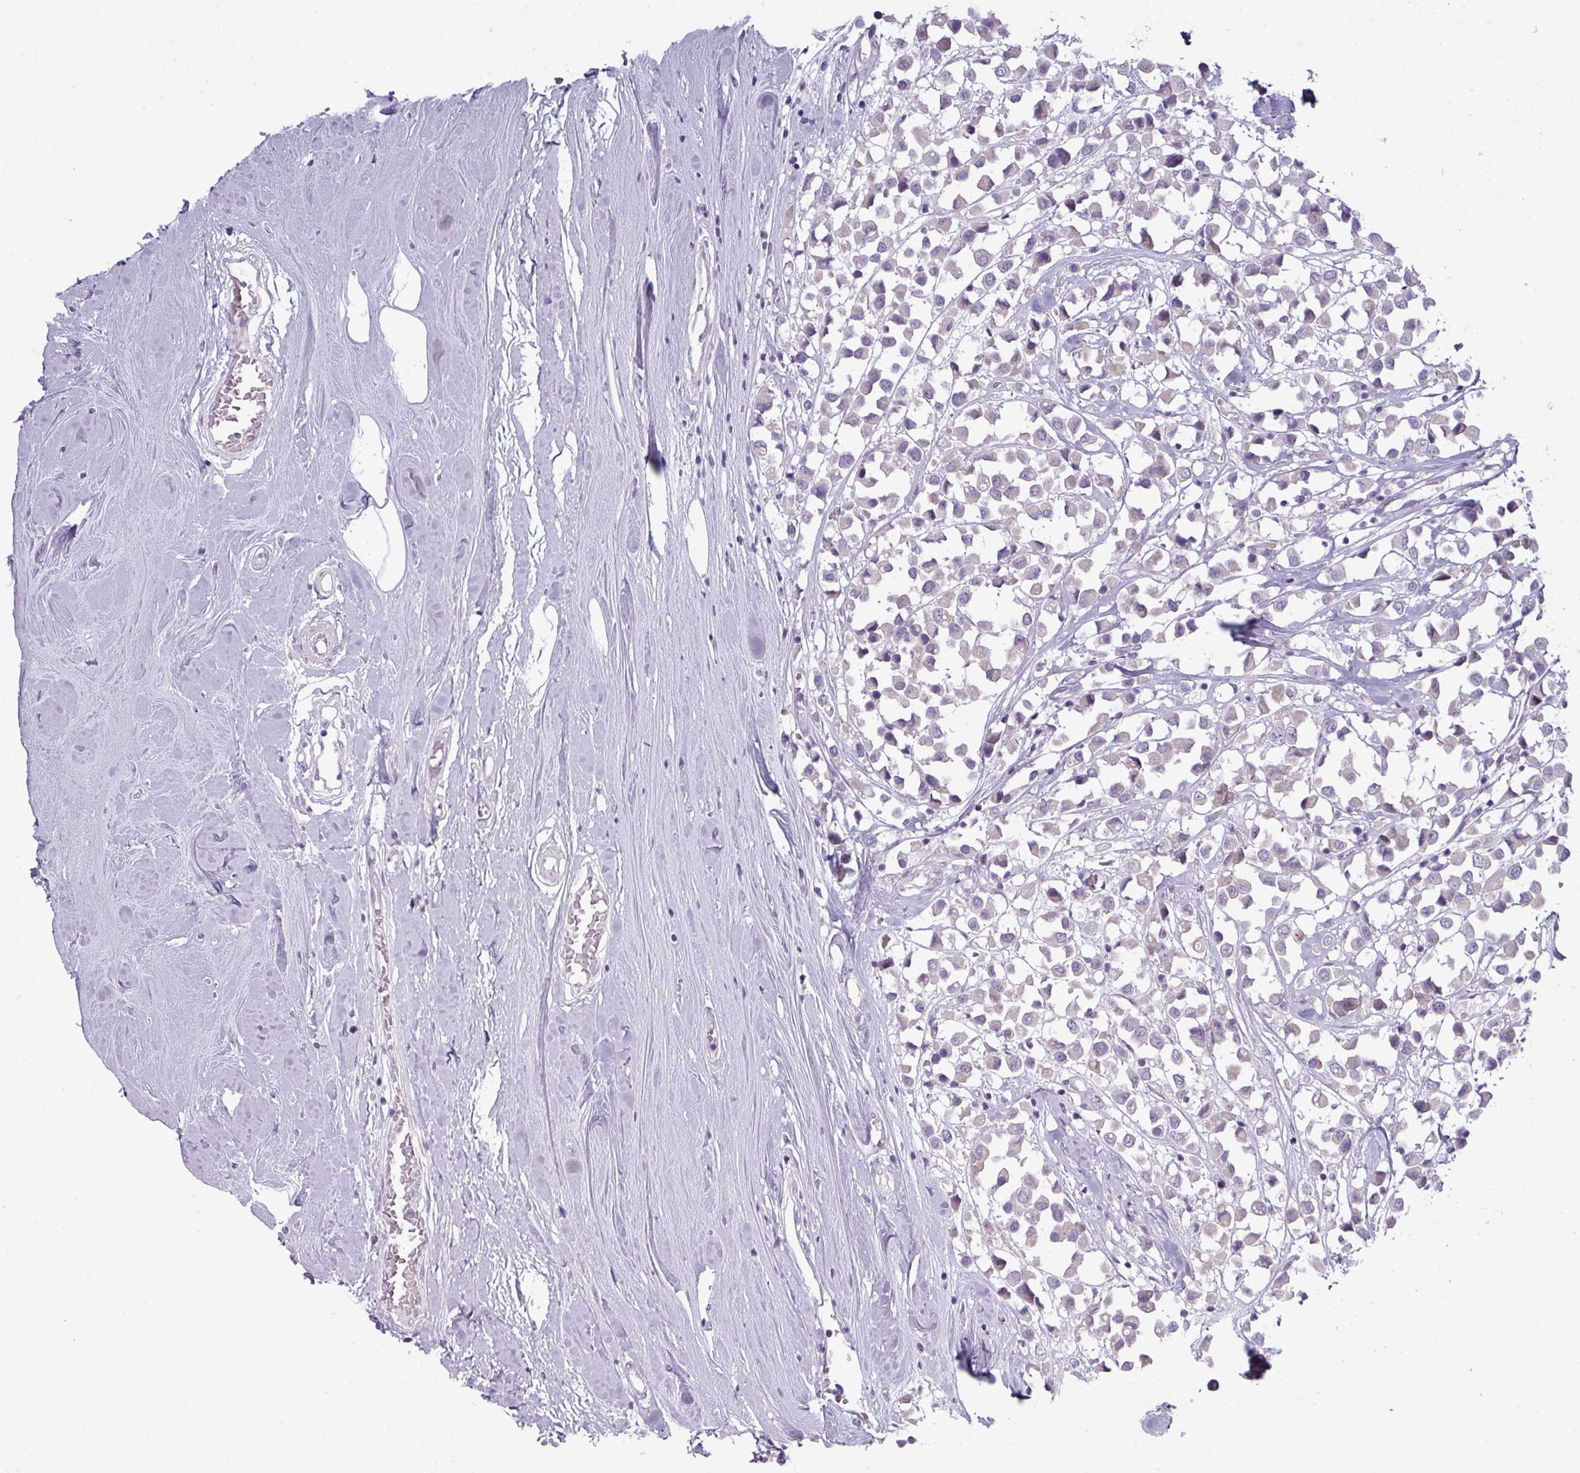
{"staining": {"intensity": "negative", "quantity": "none", "location": "none"}, "tissue": "breast cancer", "cell_type": "Tumor cells", "image_type": "cancer", "snomed": [{"axis": "morphology", "description": "Duct carcinoma"}, {"axis": "topography", "description": "Breast"}], "caption": "DAB (3,3'-diaminobenzidine) immunohistochemical staining of human invasive ductal carcinoma (breast) displays no significant staining in tumor cells.", "gene": "ZNF615", "patient": {"sex": "female", "age": 61}}